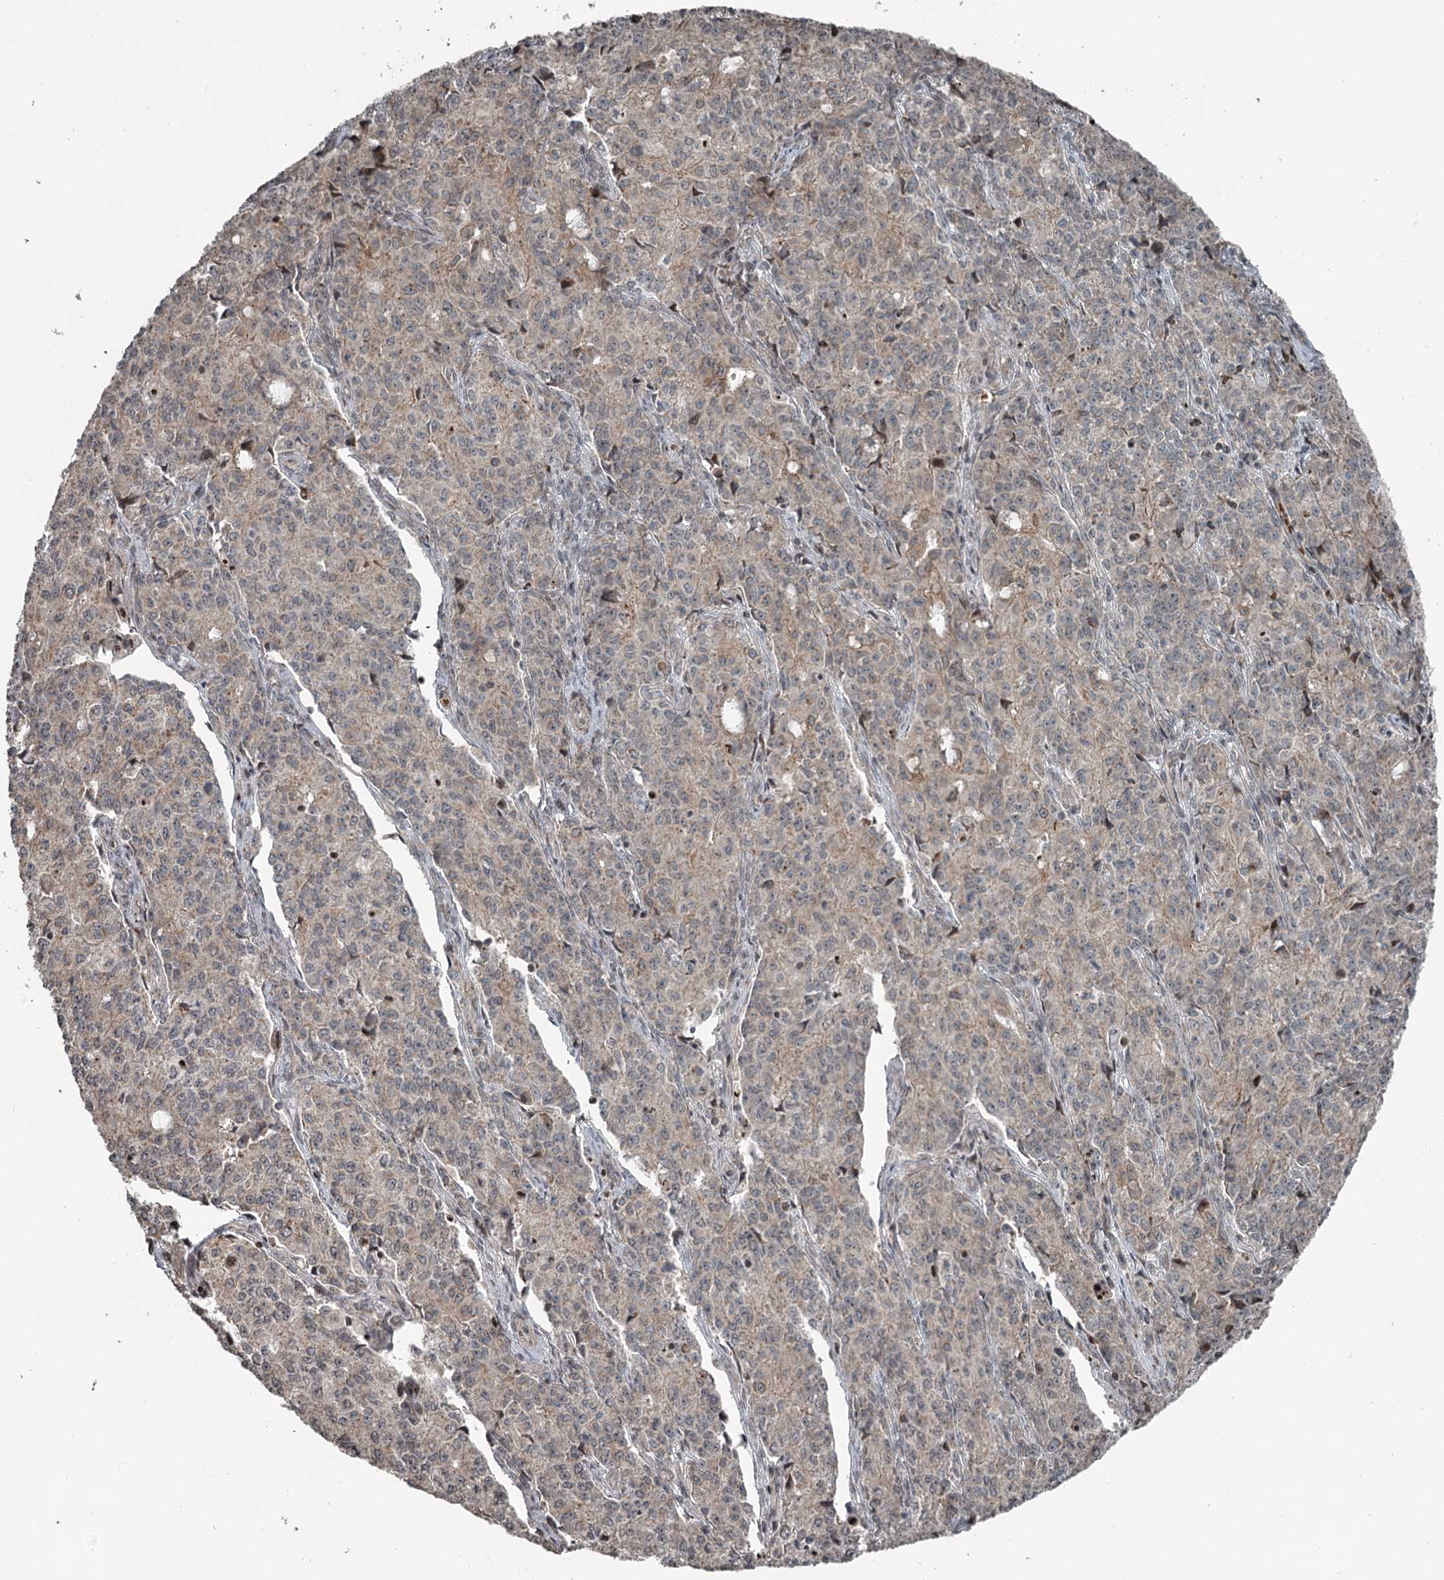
{"staining": {"intensity": "weak", "quantity": "25%-75%", "location": "cytoplasmic/membranous"}, "tissue": "endometrial cancer", "cell_type": "Tumor cells", "image_type": "cancer", "snomed": [{"axis": "morphology", "description": "Adenocarcinoma, NOS"}, {"axis": "topography", "description": "Endometrium"}], "caption": "IHC of human endometrial adenocarcinoma displays low levels of weak cytoplasmic/membranous positivity in approximately 25%-75% of tumor cells. (DAB = brown stain, brightfield microscopy at high magnification).", "gene": "RASSF8", "patient": {"sex": "female", "age": 50}}